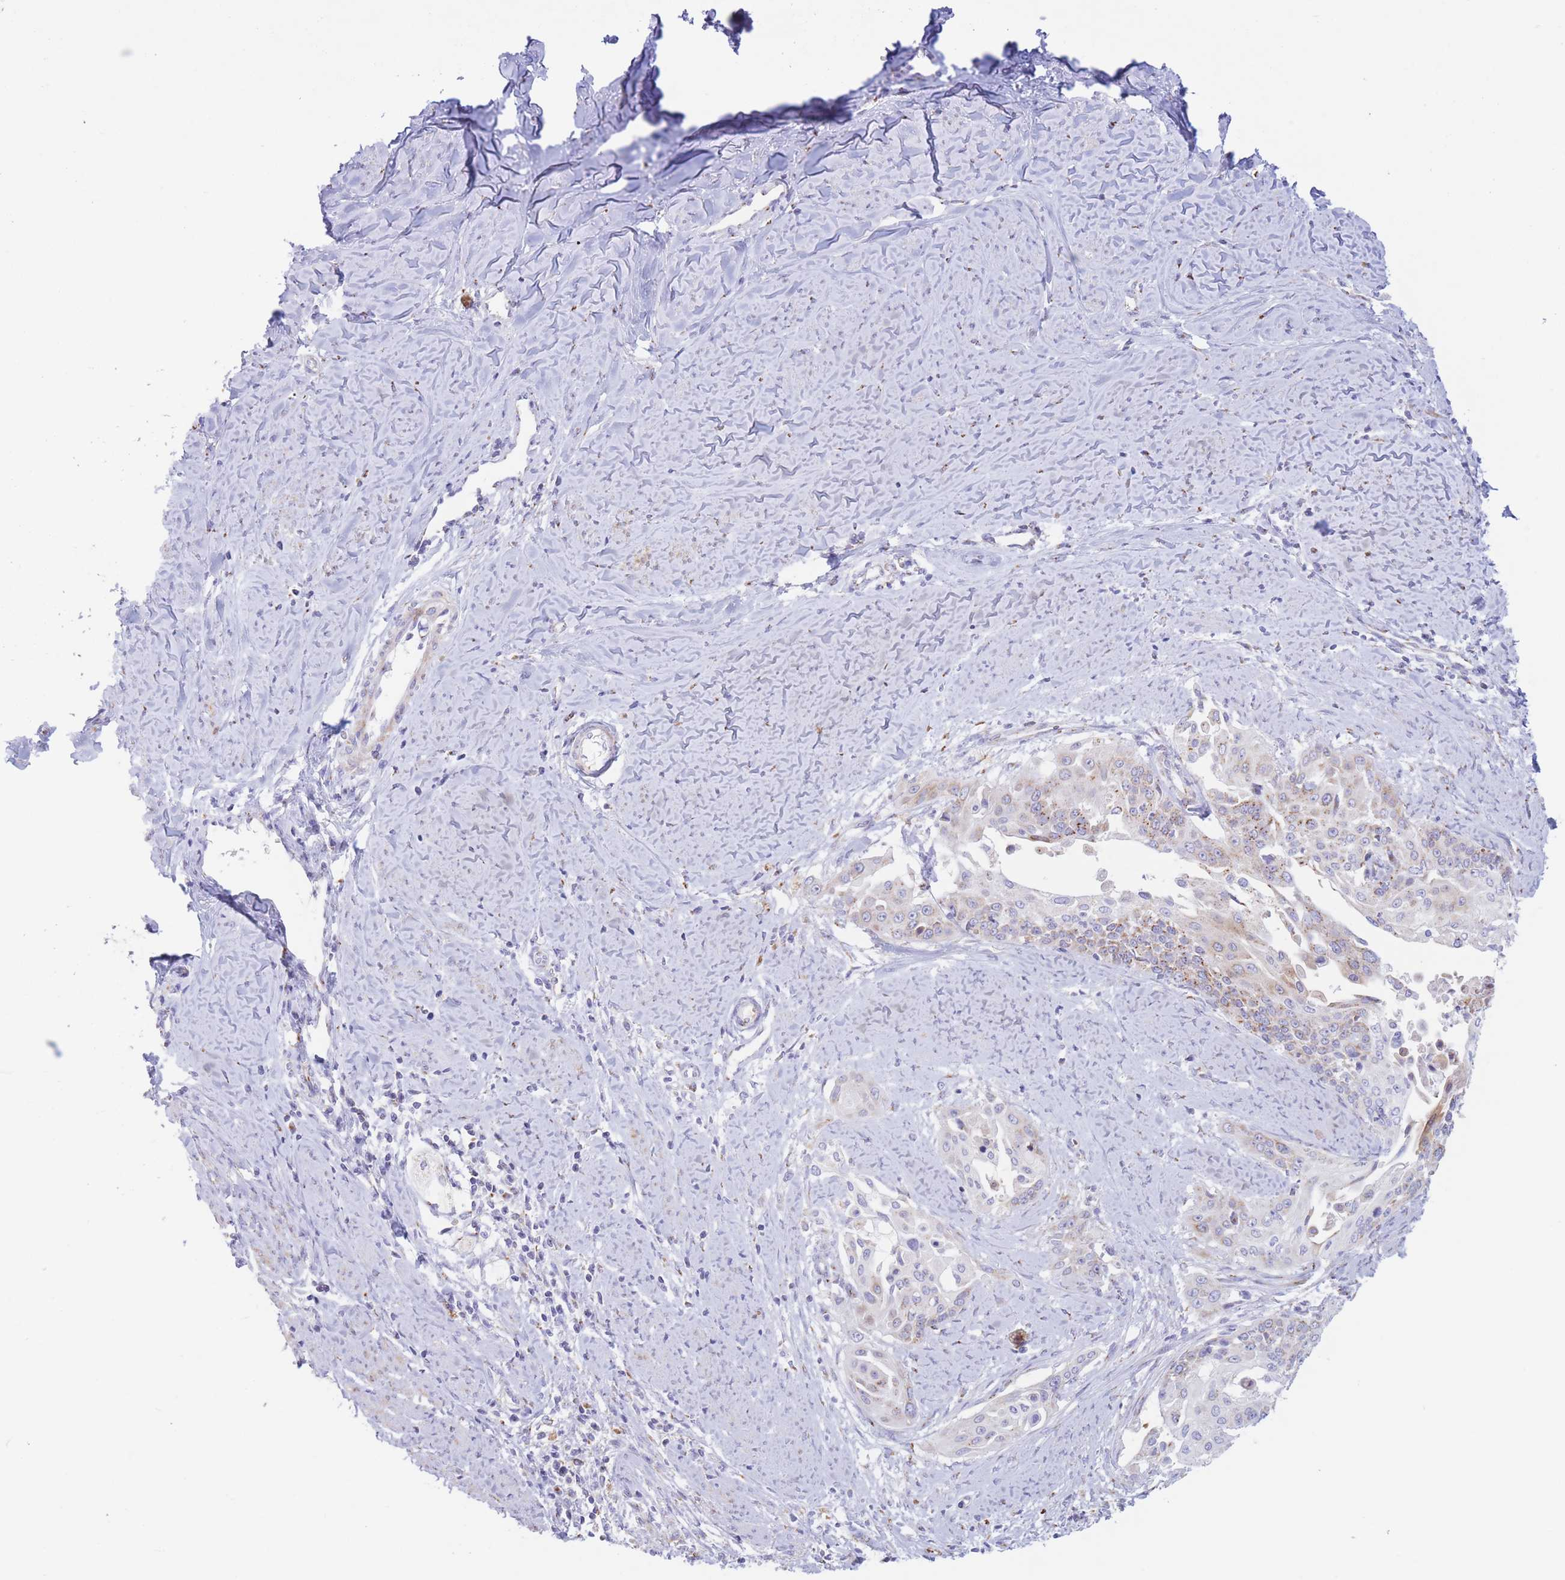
{"staining": {"intensity": "weak", "quantity": "<25%", "location": "cytoplasmic/membranous"}, "tissue": "cervical cancer", "cell_type": "Tumor cells", "image_type": "cancer", "snomed": [{"axis": "morphology", "description": "Squamous cell carcinoma, NOS"}, {"axis": "topography", "description": "Cervix"}], "caption": "Squamous cell carcinoma (cervical) was stained to show a protein in brown. There is no significant staining in tumor cells.", "gene": "MPND", "patient": {"sex": "female", "age": 44}}